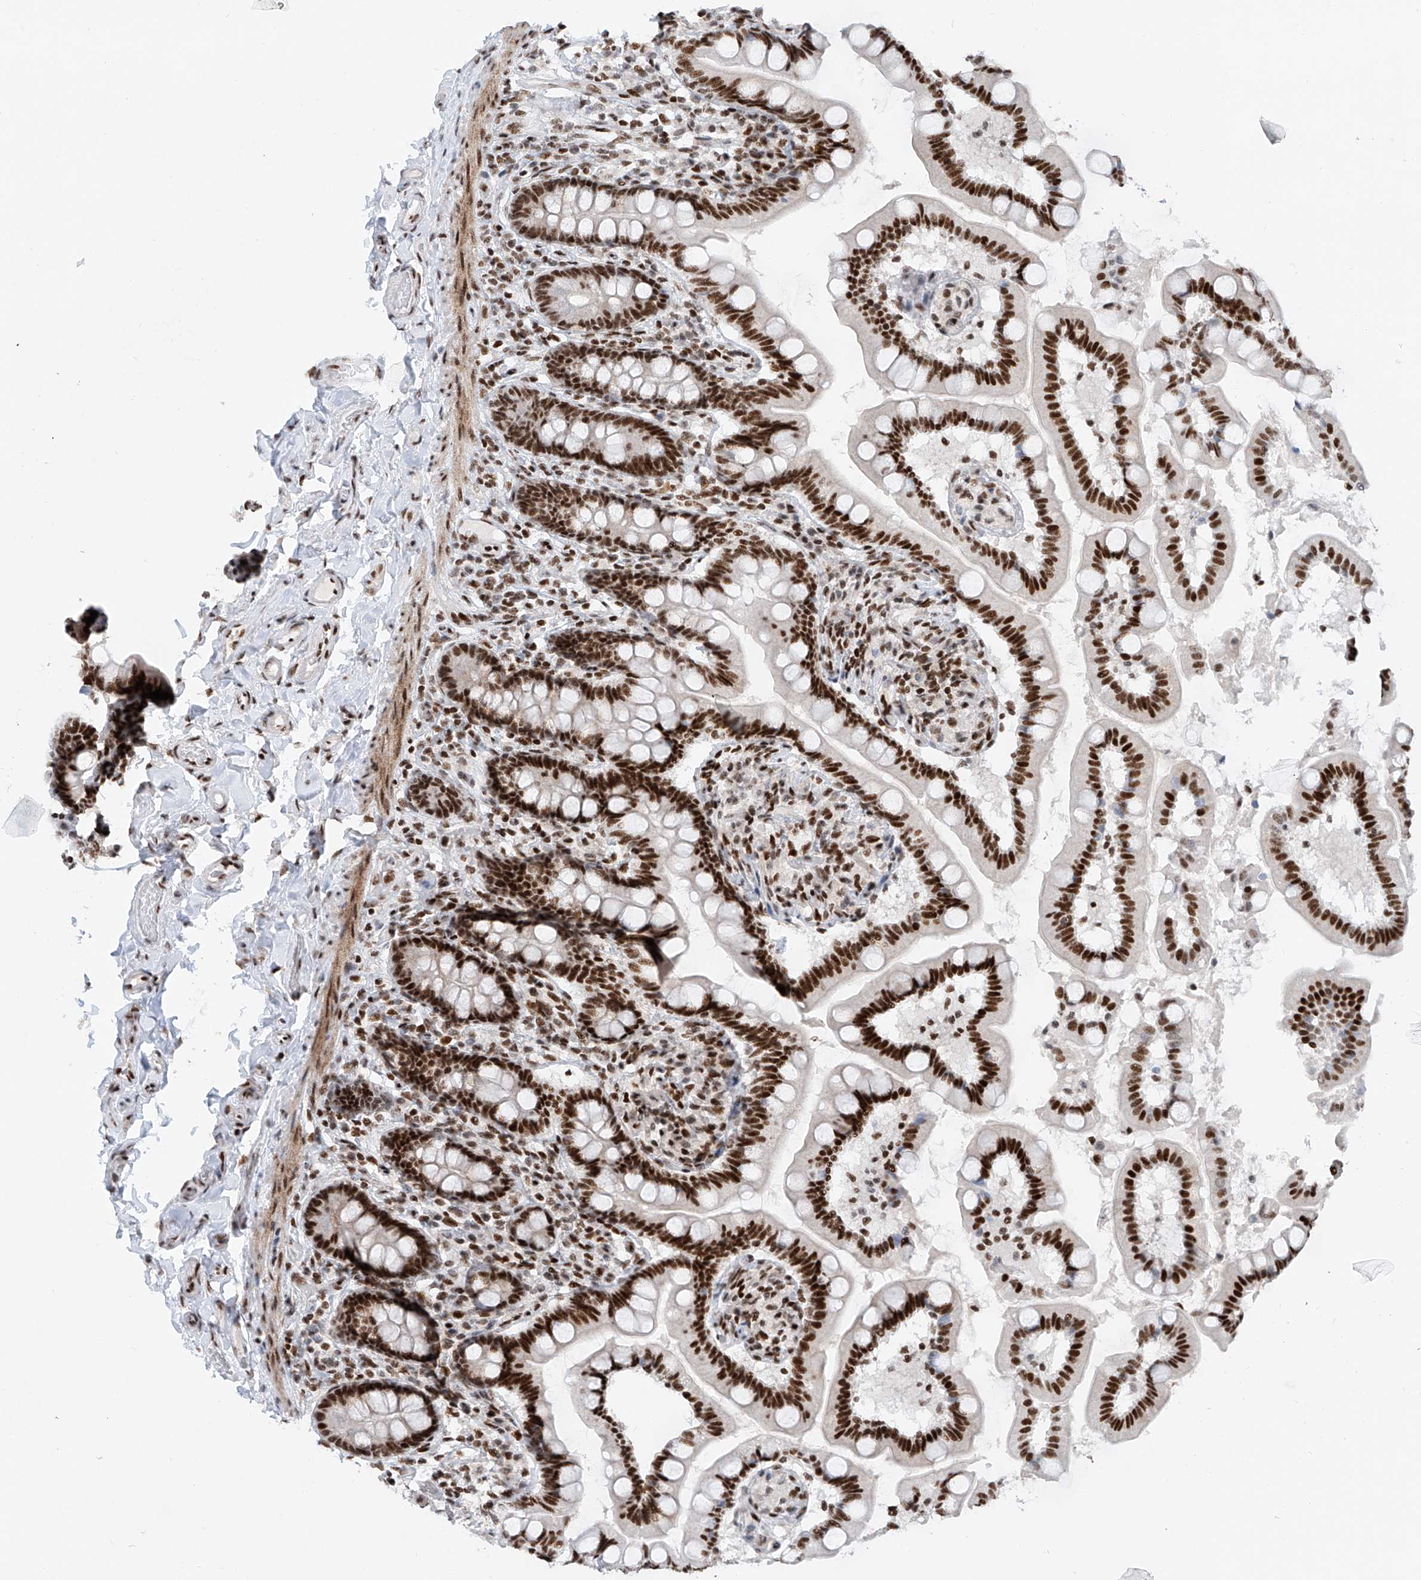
{"staining": {"intensity": "strong", "quantity": ">75%", "location": "nuclear"}, "tissue": "small intestine", "cell_type": "Glandular cells", "image_type": "normal", "snomed": [{"axis": "morphology", "description": "Normal tissue, NOS"}, {"axis": "topography", "description": "Small intestine"}], "caption": "Immunohistochemical staining of benign human small intestine displays strong nuclear protein expression in about >75% of glandular cells.", "gene": "TAF4", "patient": {"sex": "female", "age": 64}}